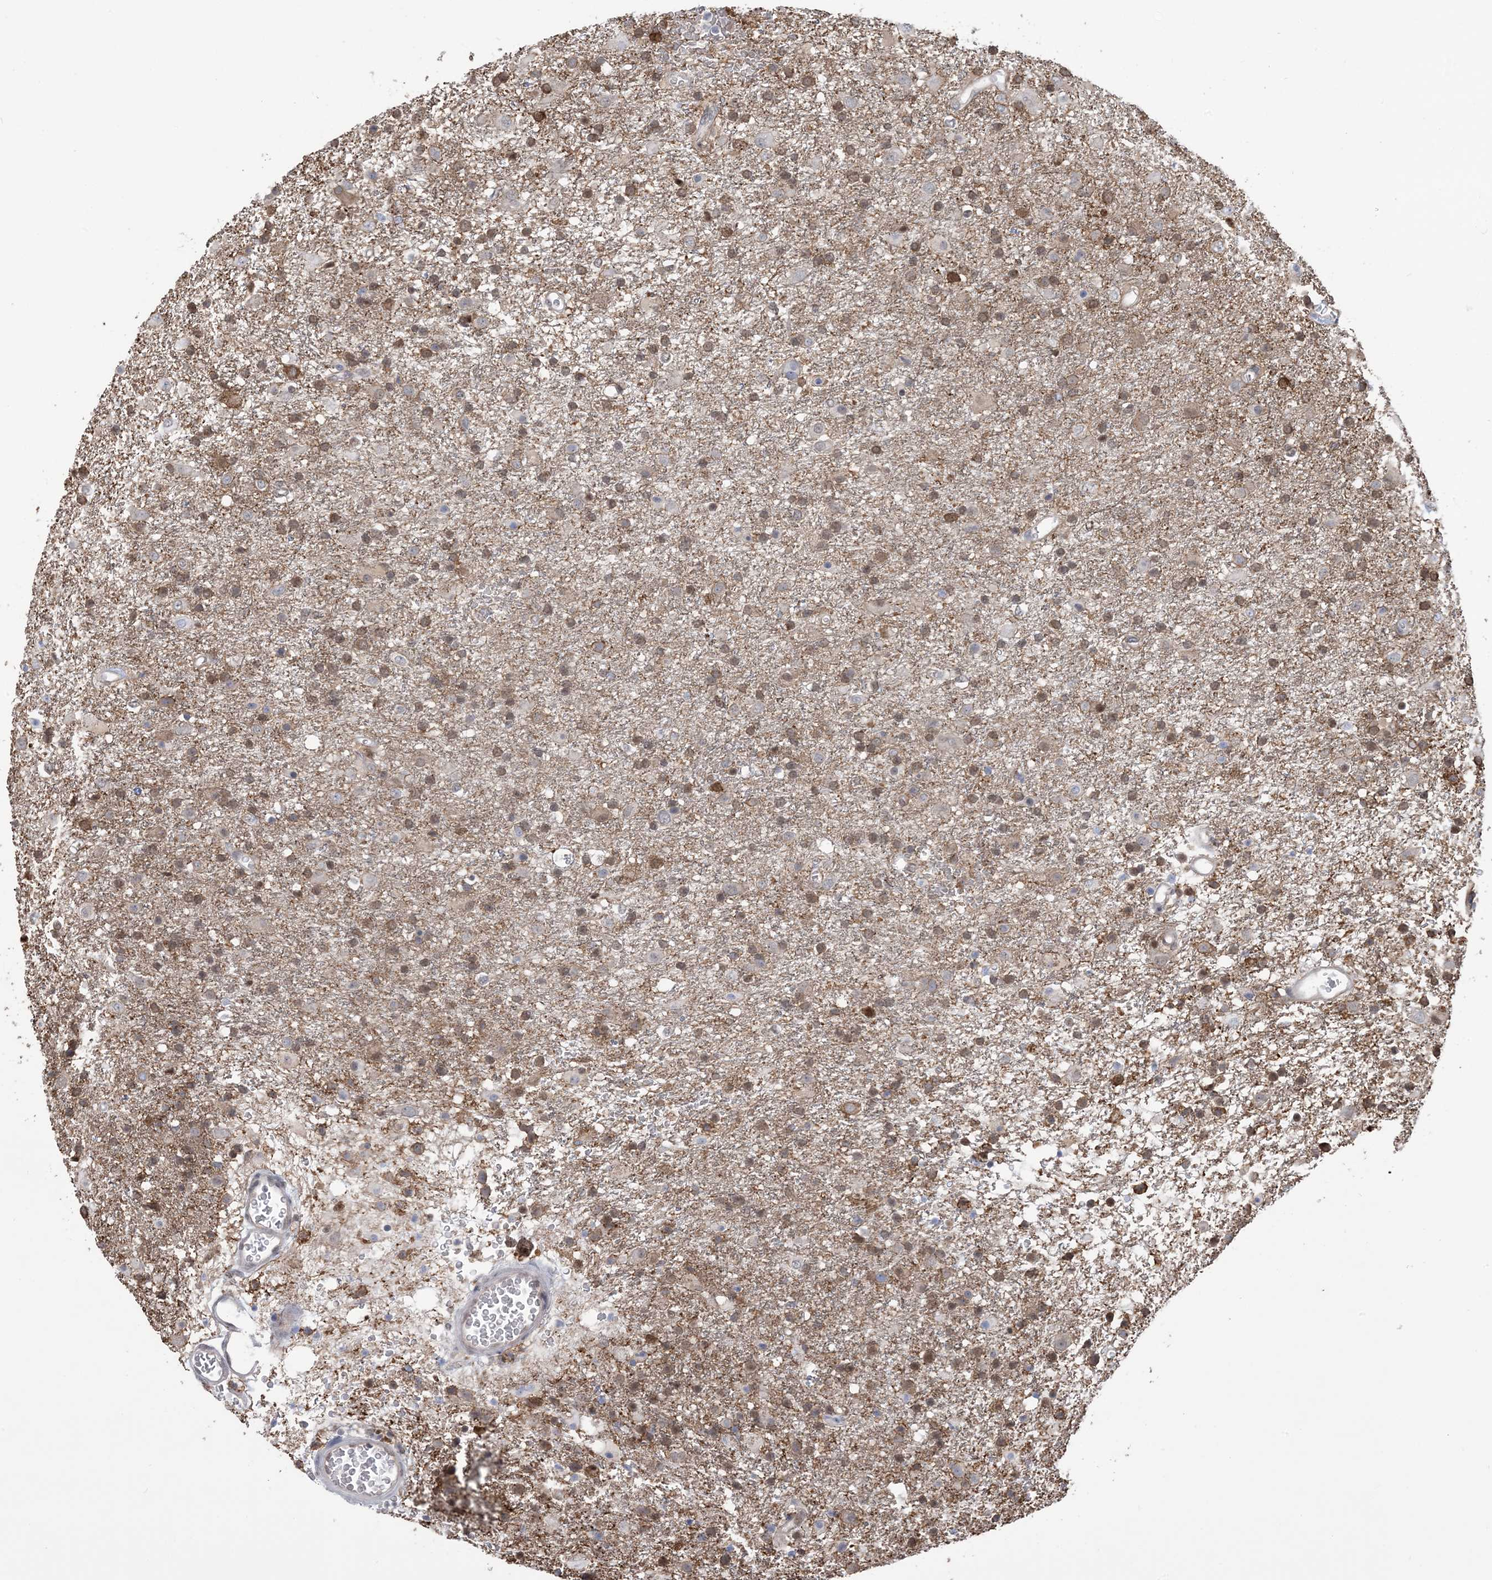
{"staining": {"intensity": "moderate", "quantity": "25%-75%", "location": "cytoplasmic/membranous,nuclear"}, "tissue": "glioma", "cell_type": "Tumor cells", "image_type": "cancer", "snomed": [{"axis": "morphology", "description": "Glioma, malignant, Low grade"}, {"axis": "topography", "description": "Brain"}], "caption": "IHC image of neoplastic tissue: human malignant low-grade glioma stained using immunohistochemistry reveals medium levels of moderate protein expression localized specifically in the cytoplasmic/membranous and nuclear of tumor cells, appearing as a cytoplasmic/membranous and nuclear brown color.", "gene": "ZNF8", "patient": {"sex": "male", "age": 65}}